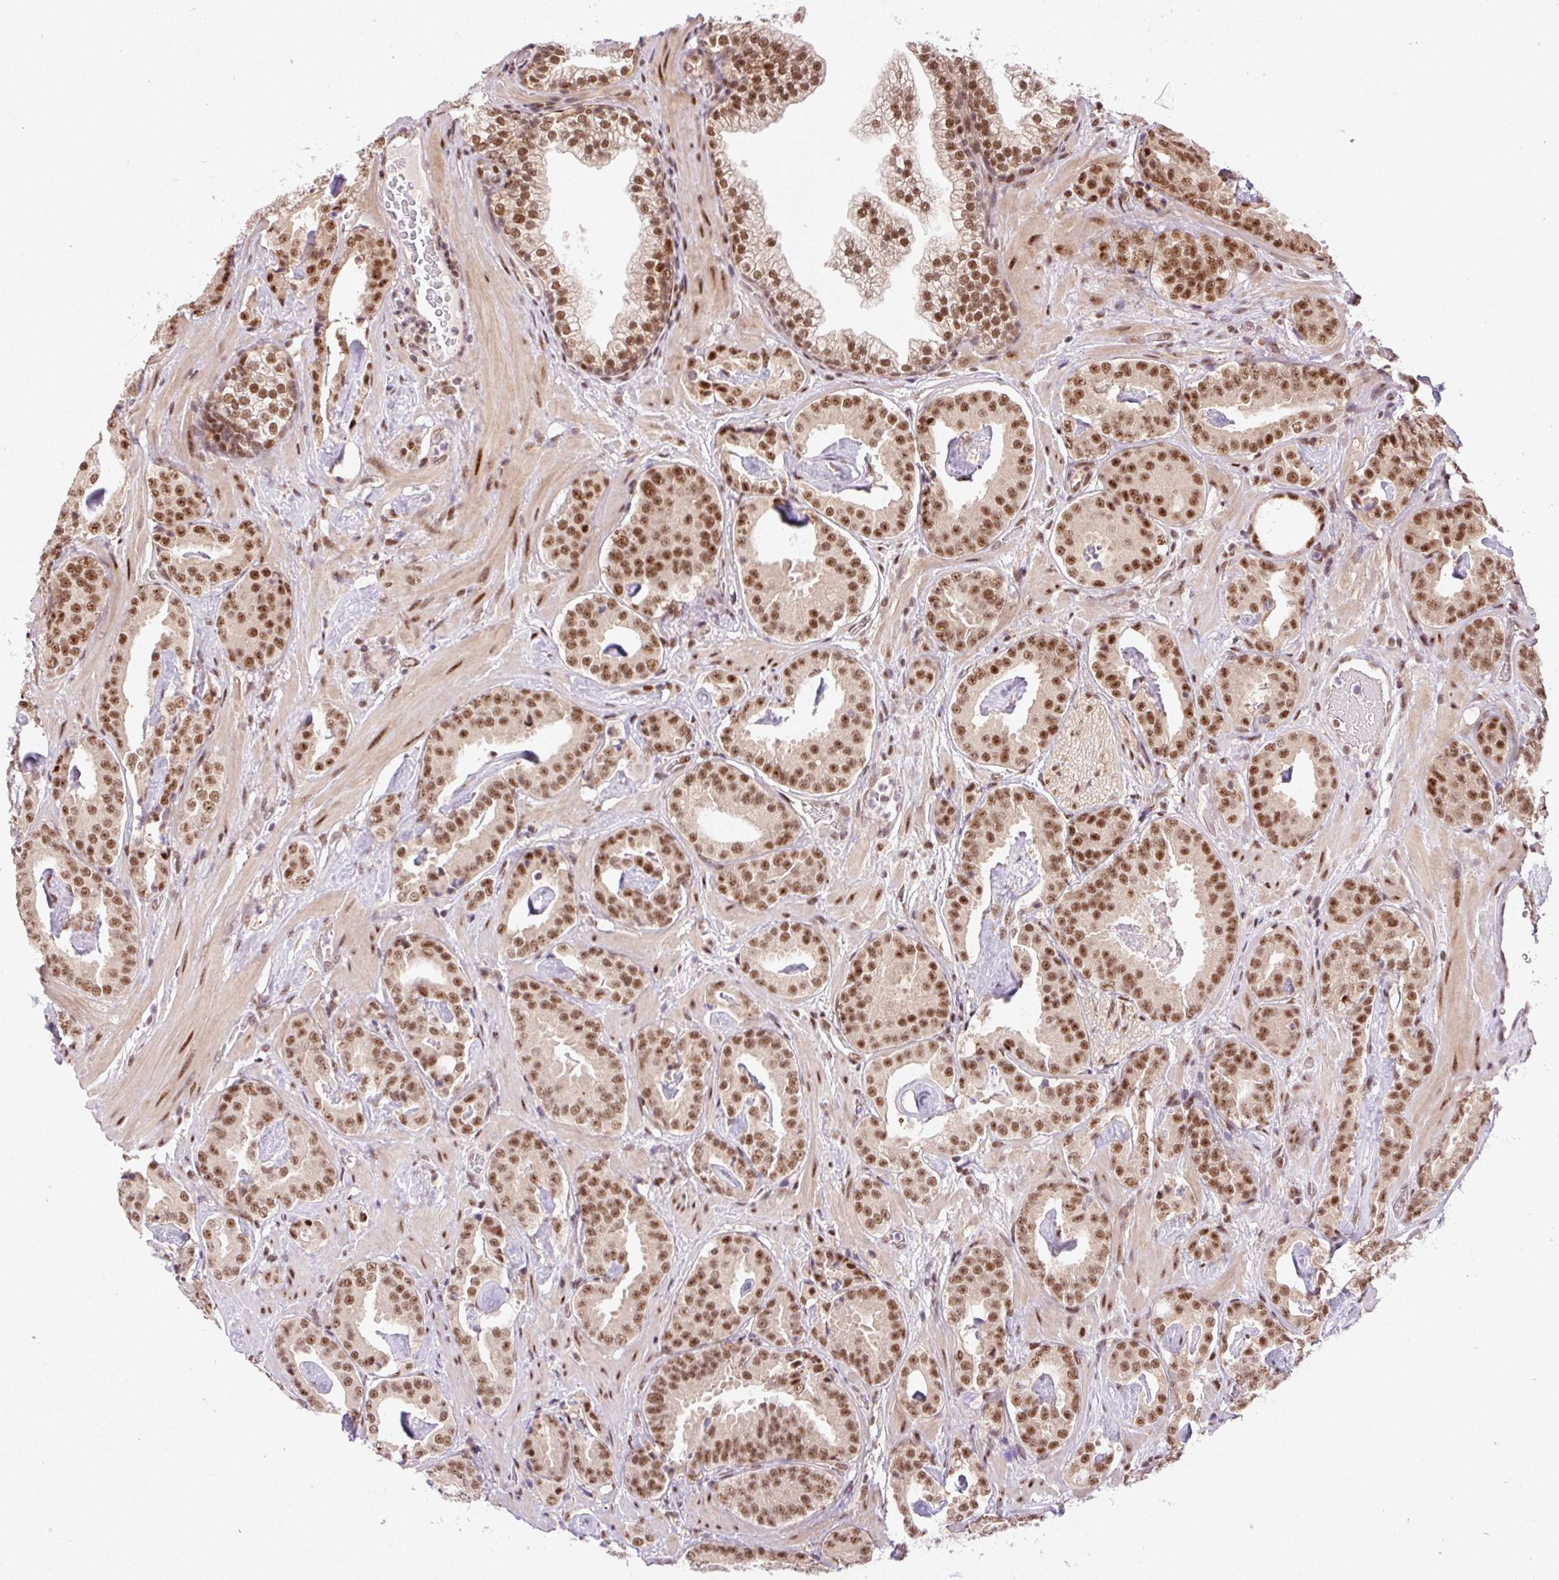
{"staining": {"intensity": "moderate", "quantity": ">75%", "location": "nuclear"}, "tissue": "prostate cancer", "cell_type": "Tumor cells", "image_type": "cancer", "snomed": [{"axis": "morphology", "description": "Adenocarcinoma, Low grade"}, {"axis": "topography", "description": "Prostate"}], "caption": "Immunohistochemical staining of human prostate cancer exhibits moderate nuclear protein expression in about >75% of tumor cells. Using DAB (brown) and hematoxylin (blue) stains, captured at high magnification using brightfield microscopy.", "gene": "INTS8", "patient": {"sex": "male", "age": 62}}